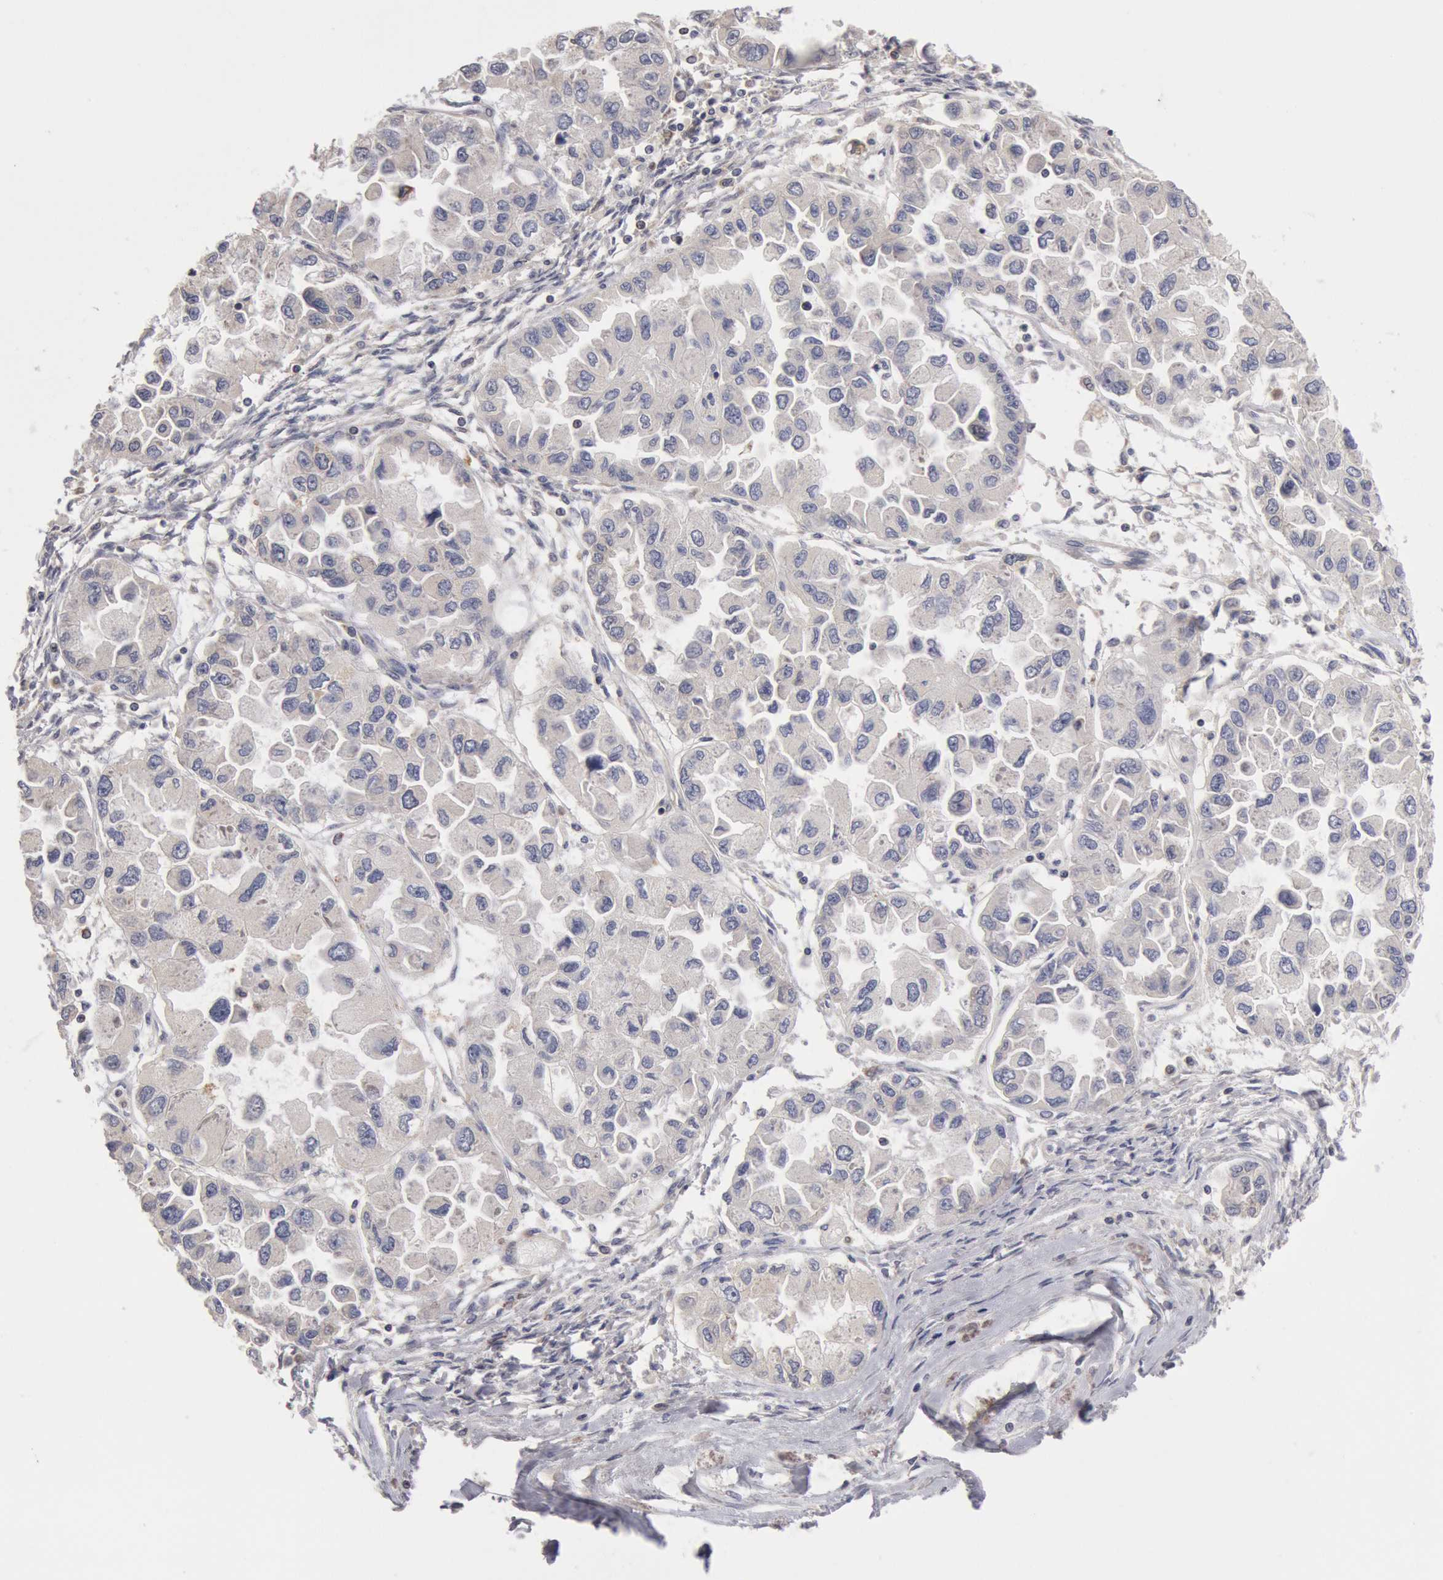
{"staining": {"intensity": "weak", "quantity": "25%-75%", "location": "cytoplasmic/membranous"}, "tissue": "ovarian cancer", "cell_type": "Tumor cells", "image_type": "cancer", "snomed": [{"axis": "morphology", "description": "Cystadenocarcinoma, serous, NOS"}, {"axis": "topography", "description": "Ovary"}], "caption": "Protein staining of ovarian cancer tissue exhibits weak cytoplasmic/membranous positivity in about 25%-75% of tumor cells.", "gene": "OSBPL8", "patient": {"sex": "female", "age": 84}}